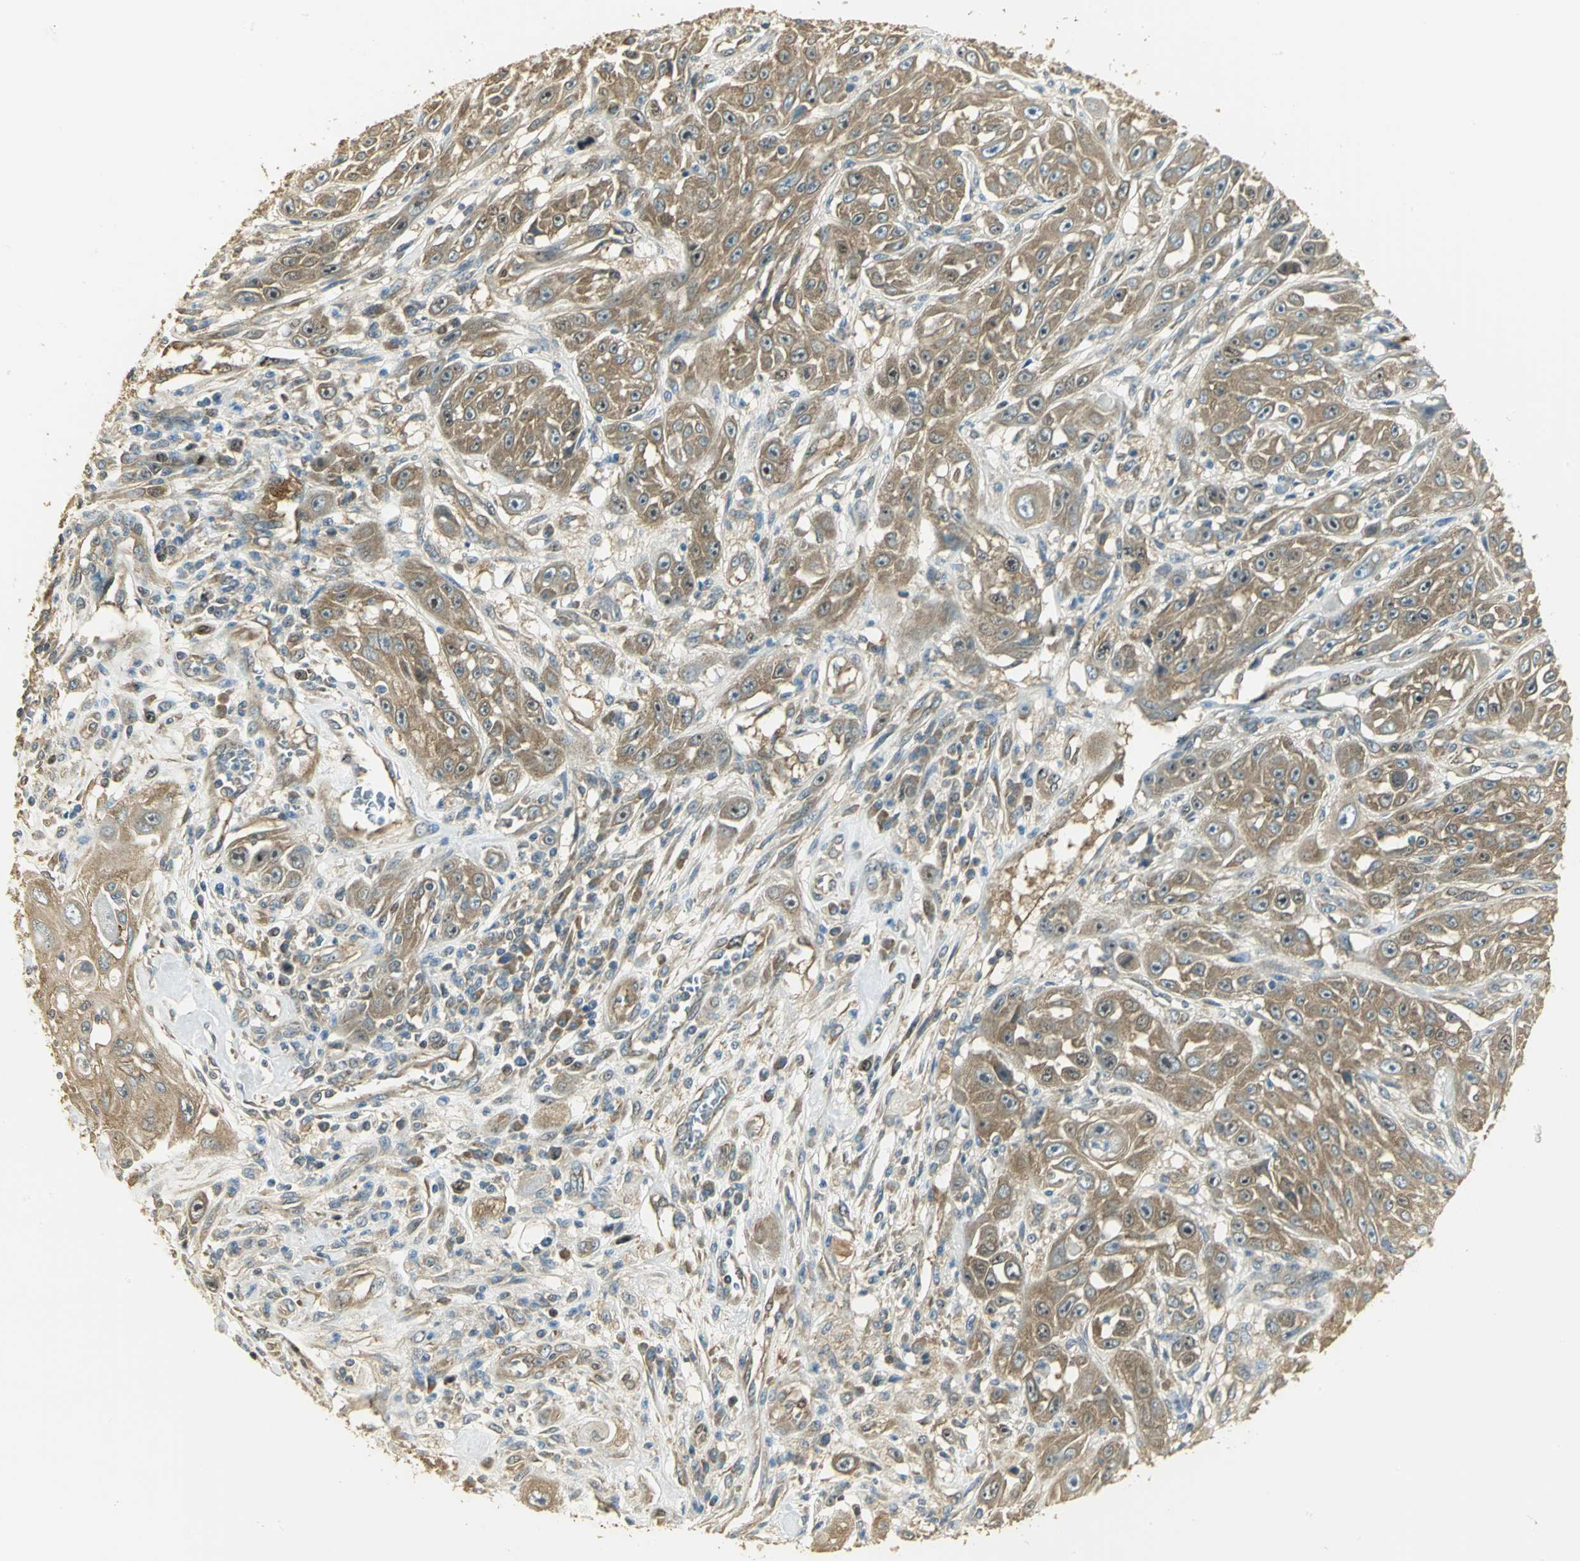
{"staining": {"intensity": "moderate", "quantity": ">75%", "location": "cytoplasmic/membranous"}, "tissue": "skin cancer", "cell_type": "Tumor cells", "image_type": "cancer", "snomed": [{"axis": "morphology", "description": "Squamous cell carcinoma, NOS"}, {"axis": "topography", "description": "Skin"}], "caption": "This is an image of immunohistochemistry (IHC) staining of skin cancer, which shows moderate staining in the cytoplasmic/membranous of tumor cells.", "gene": "RARS1", "patient": {"sex": "male", "age": 75}}